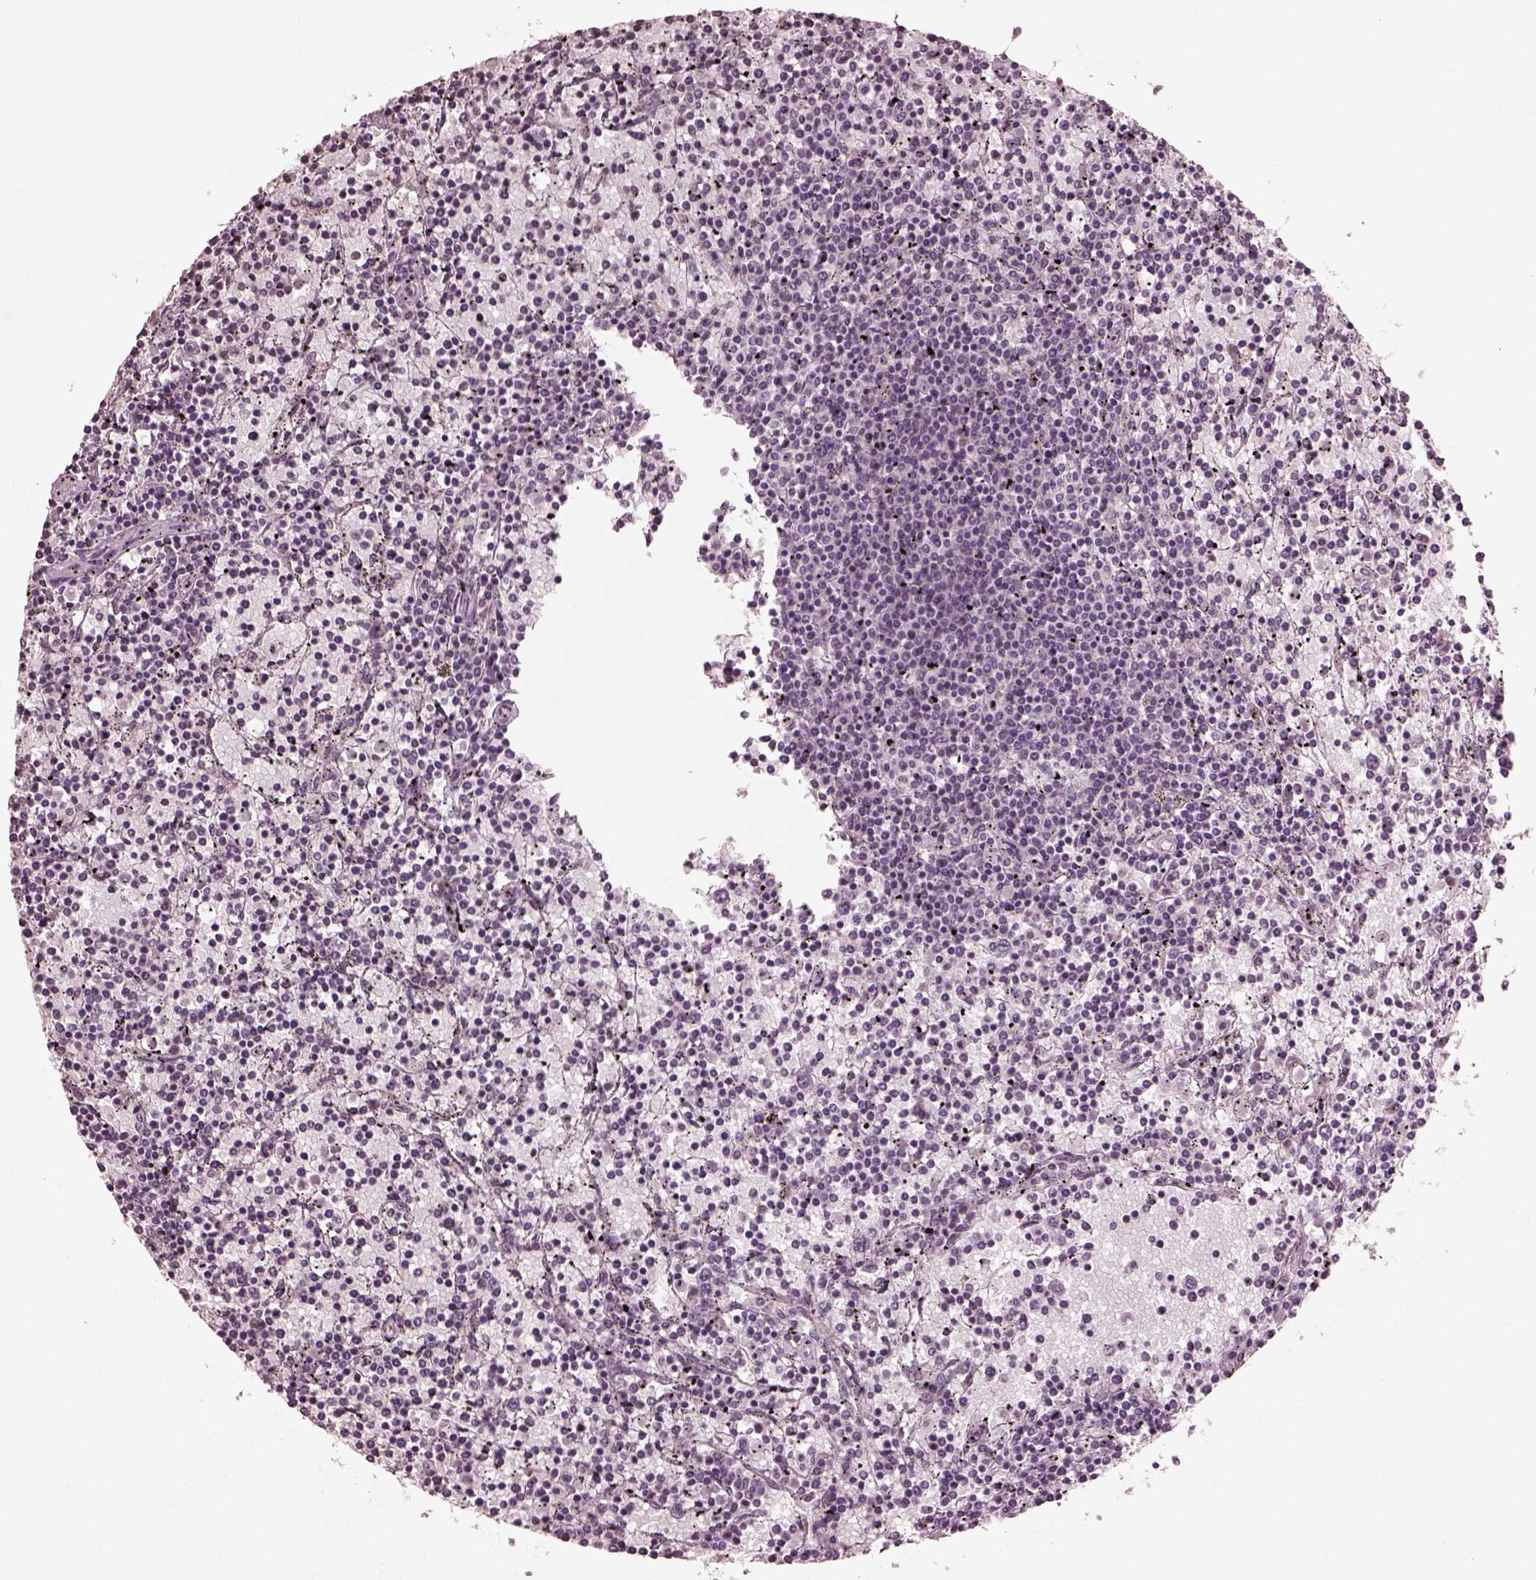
{"staining": {"intensity": "negative", "quantity": "none", "location": "none"}, "tissue": "lymphoma", "cell_type": "Tumor cells", "image_type": "cancer", "snomed": [{"axis": "morphology", "description": "Malignant lymphoma, non-Hodgkin's type, Low grade"}, {"axis": "topography", "description": "Spleen"}], "caption": "This is an IHC image of low-grade malignant lymphoma, non-Hodgkin's type. There is no positivity in tumor cells.", "gene": "IL18RAP", "patient": {"sex": "female", "age": 77}}